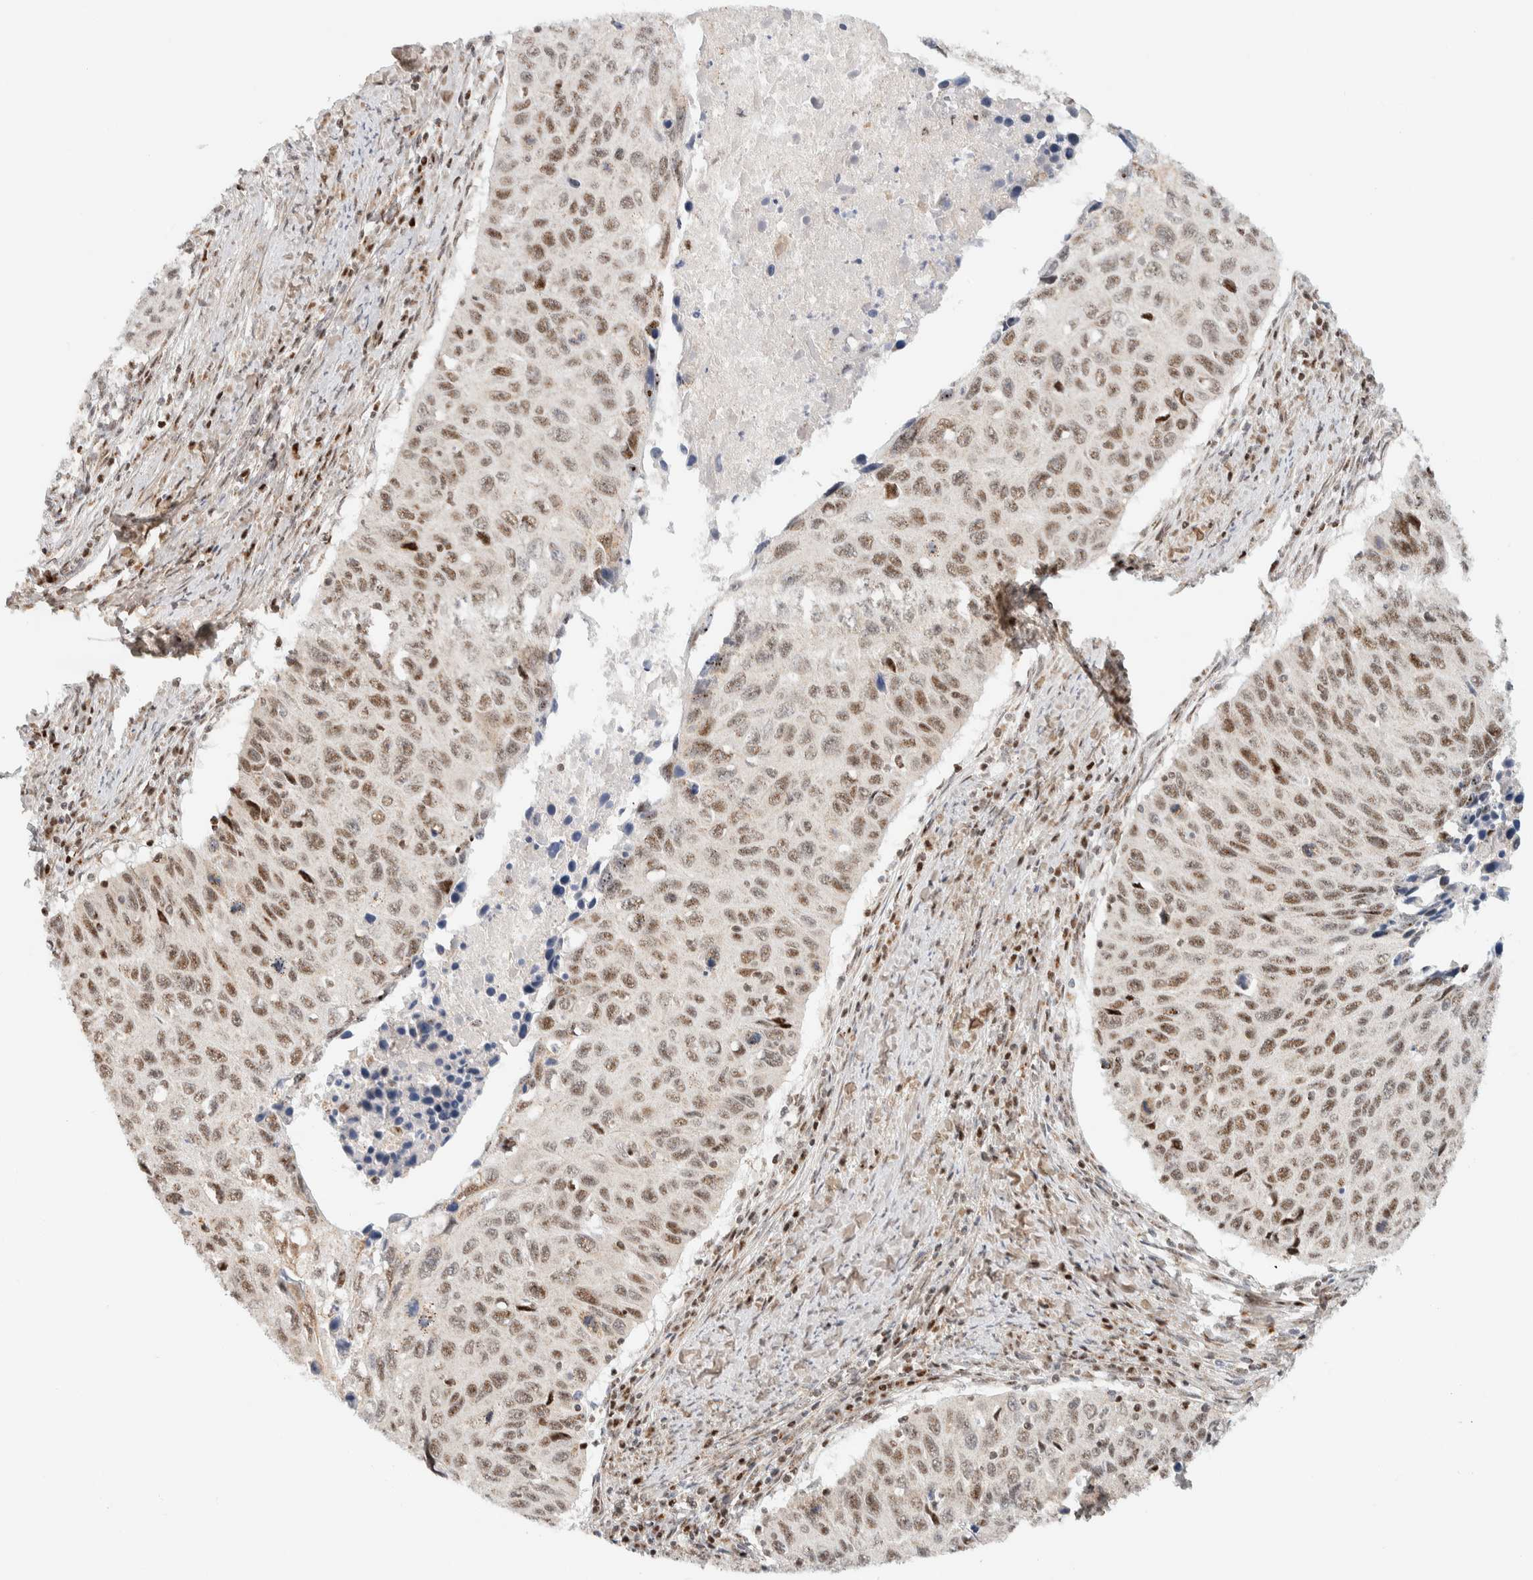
{"staining": {"intensity": "moderate", "quantity": "25%-75%", "location": "nuclear"}, "tissue": "cervical cancer", "cell_type": "Tumor cells", "image_type": "cancer", "snomed": [{"axis": "morphology", "description": "Squamous cell carcinoma, NOS"}, {"axis": "topography", "description": "Cervix"}], "caption": "The immunohistochemical stain shows moderate nuclear positivity in tumor cells of cervical squamous cell carcinoma tissue.", "gene": "TSPAN32", "patient": {"sex": "female", "age": 53}}